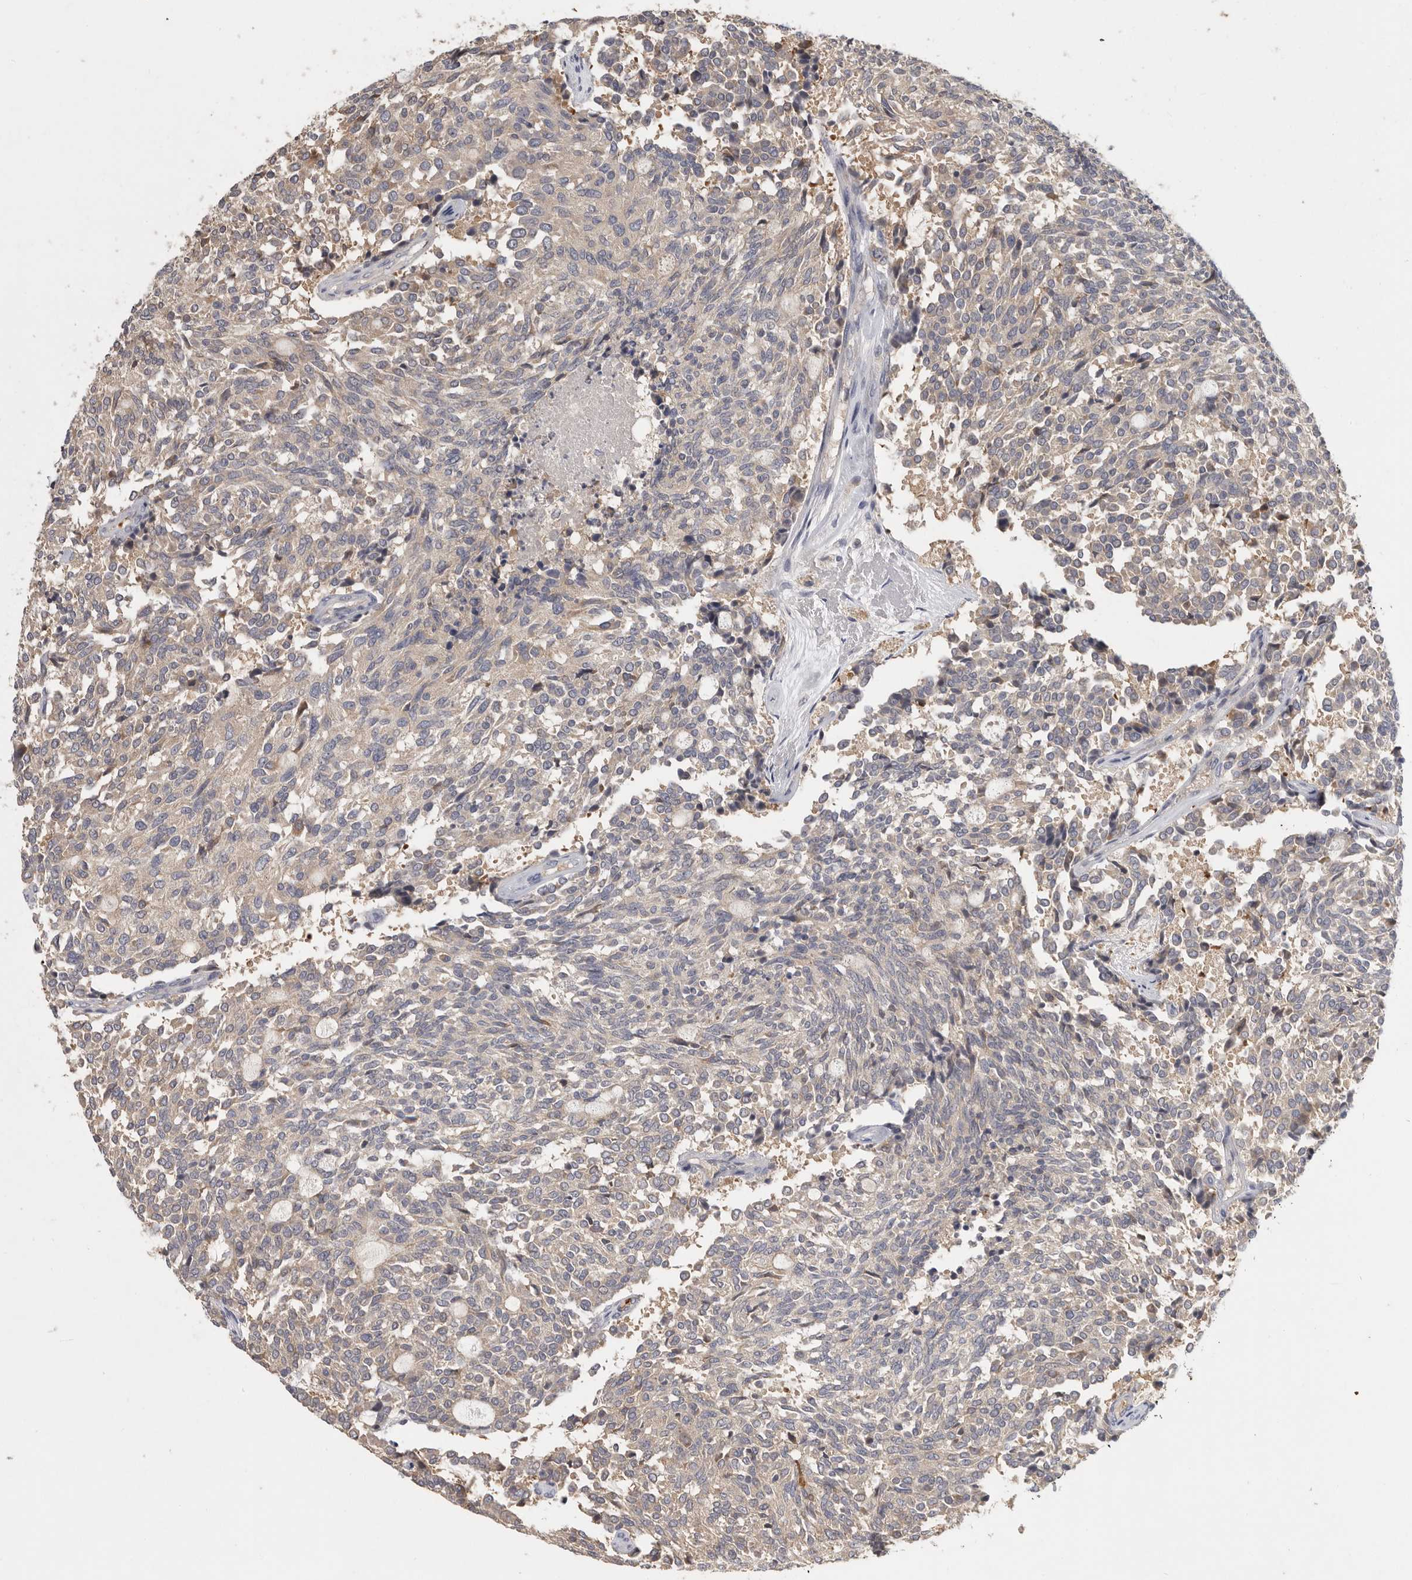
{"staining": {"intensity": "negative", "quantity": "none", "location": "none"}, "tissue": "carcinoid", "cell_type": "Tumor cells", "image_type": "cancer", "snomed": [{"axis": "morphology", "description": "Carcinoid, malignant, NOS"}, {"axis": "topography", "description": "Pancreas"}], "caption": "A micrograph of malignant carcinoid stained for a protein displays no brown staining in tumor cells.", "gene": "CFAP298", "patient": {"sex": "female", "age": 54}}